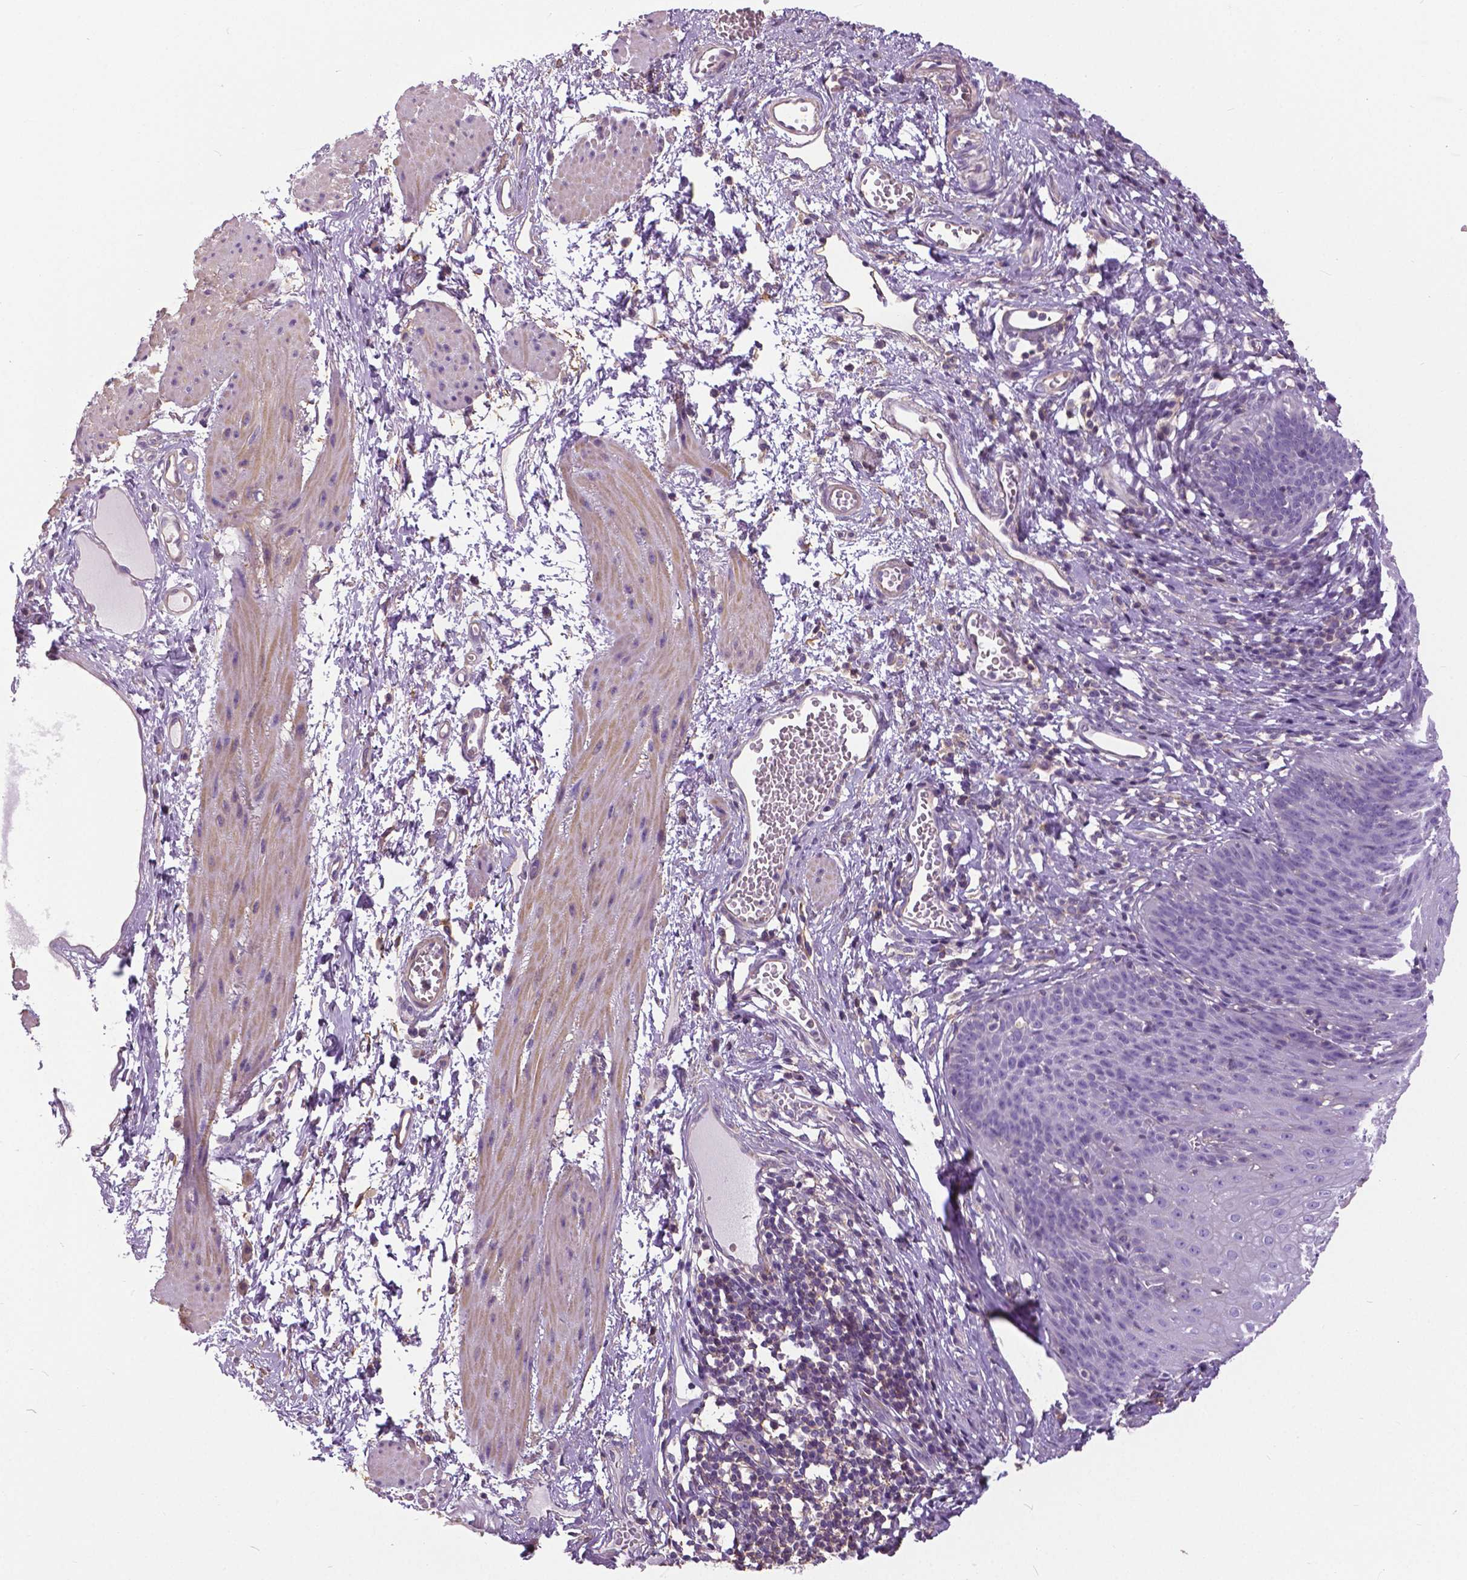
{"staining": {"intensity": "negative", "quantity": "none", "location": "none"}, "tissue": "esophagus", "cell_type": "Squamous epithelial cells", "image_type": "normal", "snomed": [{"axis": "morphology", "description": "Normal tissue, NOS"}, {"axis": "topography", "description": "Esophagus"}], "caption": "DAB (3,3'-diaminobenzidine) immunohistochemical staining of unremarkable esophagus exhibits no significant positivity in squamous epithelial cells. Brightfield microscopy of immunohistochemistry (IHC) stained with DAB (brown) and hematoxylin (blue), captured at high magnification.", "gene": "ANXA13", "patient": {"sex": "male", "age": 72}}